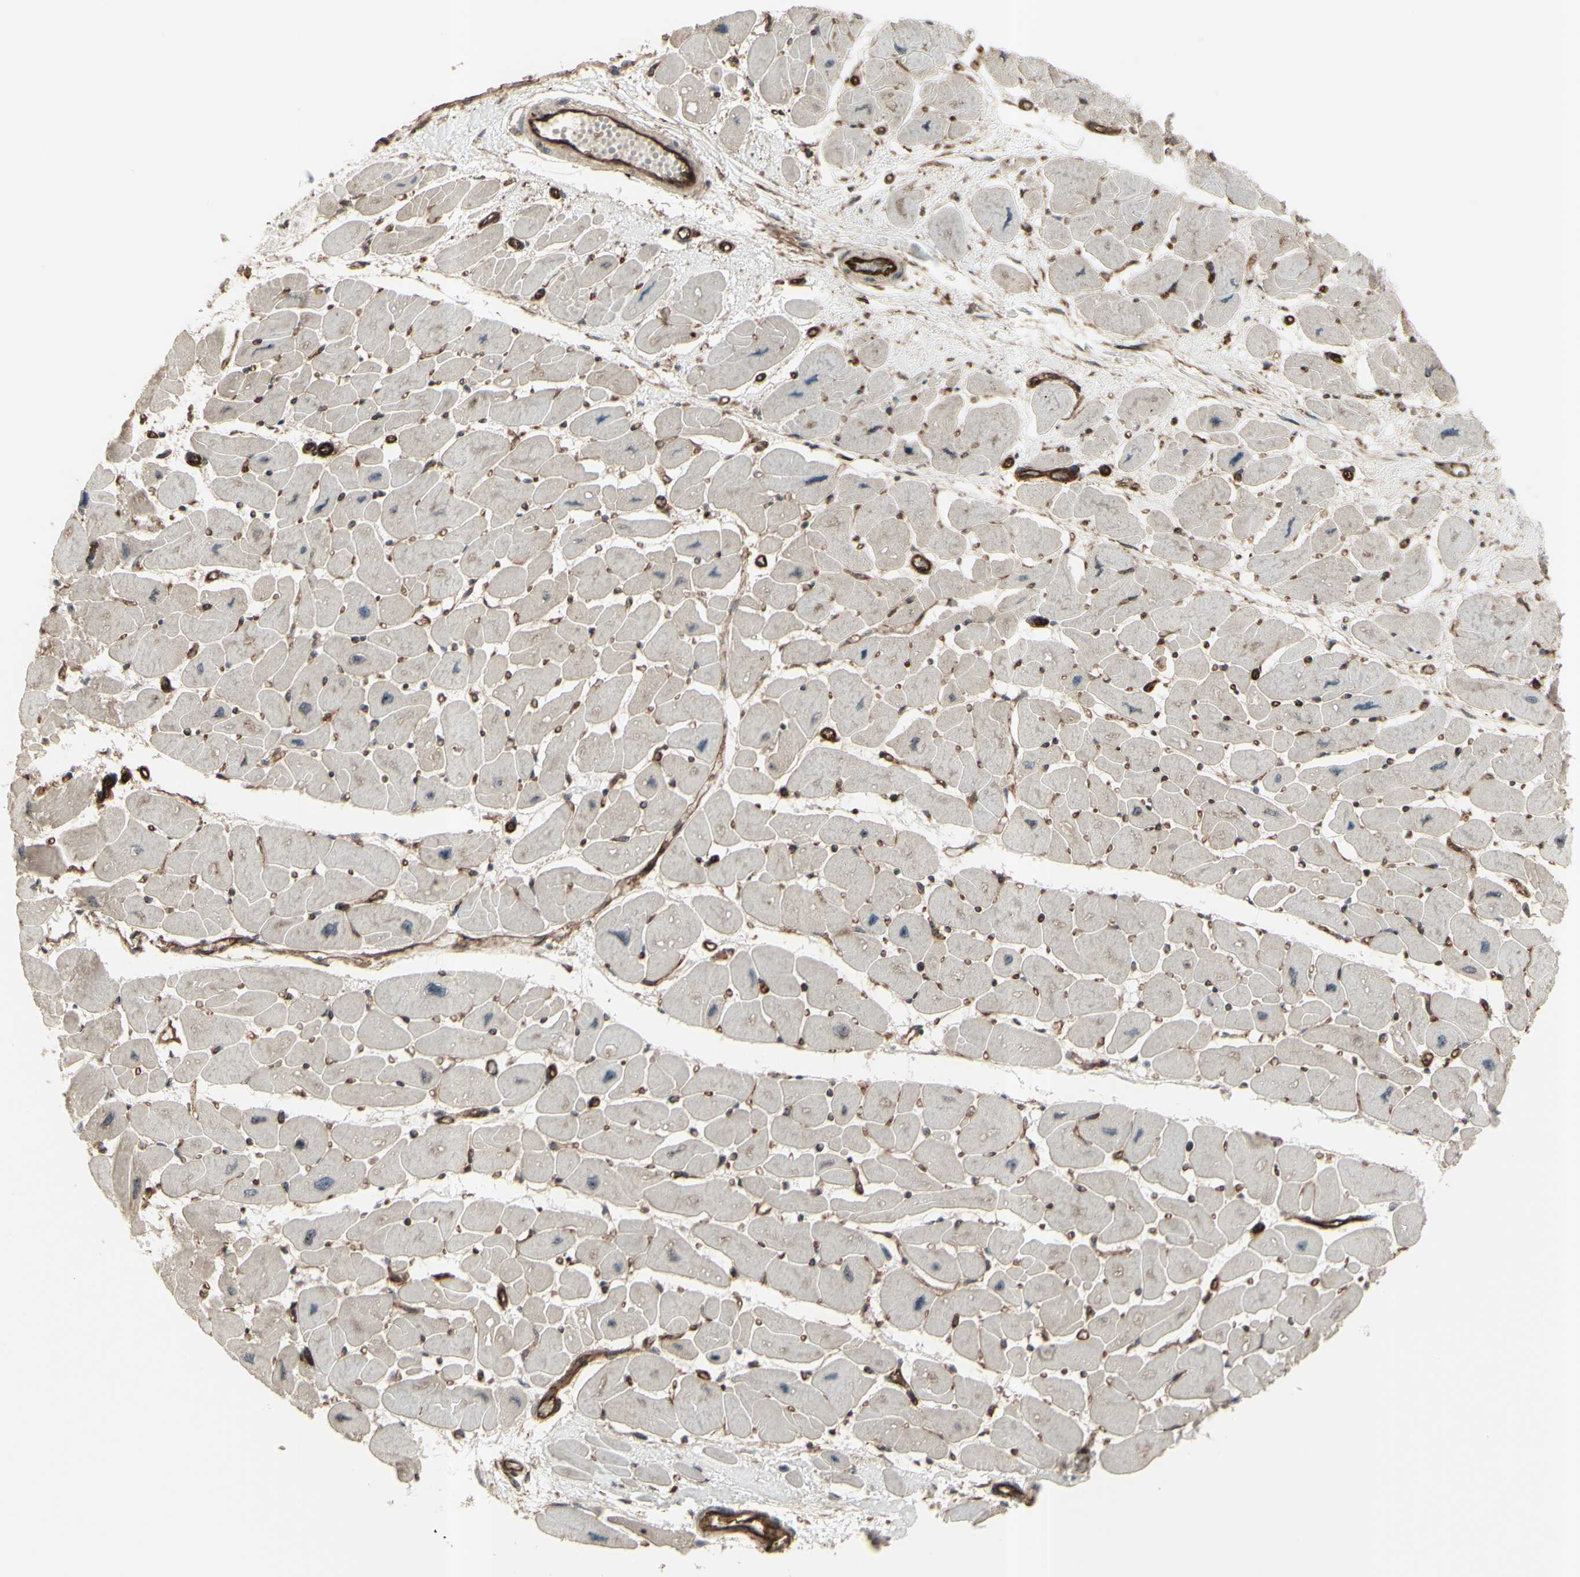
{"staining": {"intensity": "weak", "quantity": "25%-75%", "location": "cytoplasmic/membranous"}, "tissue": "heart muscle", "cell_type": "Cardiomyocytes", "image_type": "normal", "snomed": [{"axis": "morphology", "description": "Normal tissue, NOS"}, {"axis": "topography", "description": "Heart"}], "caption": "Brown immunohistochemical staining in unremarkable heart muscle exhibits weak cytoplasmic/membranous positivity in about 25%-75% of cardiomyocytes.", "gene": "FXYD5", "patient": {"sex": "female", "age": 54}}